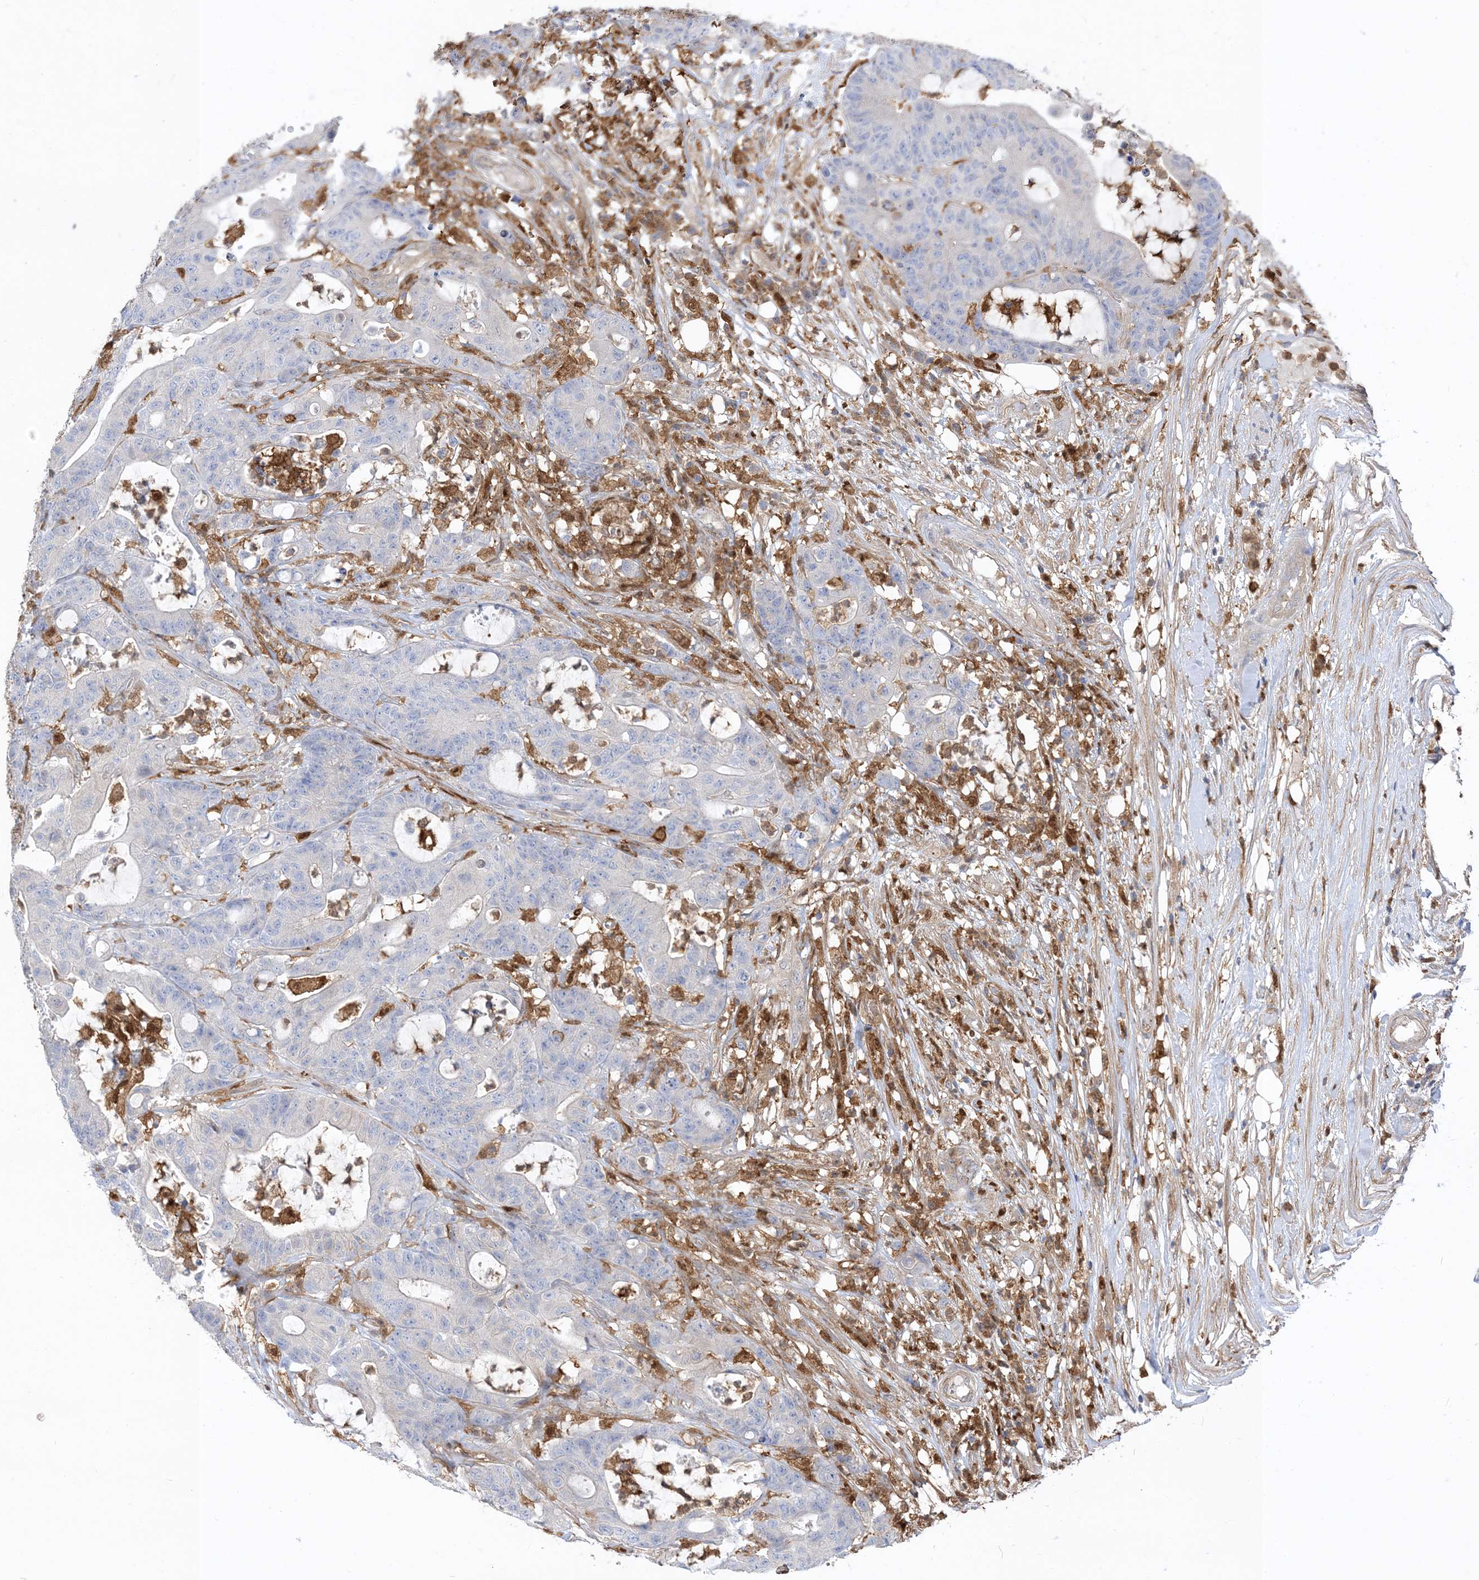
{"staining": {"intensity": "negative", "quantity": "none", "location": "none"}, "tissue": "colorectal cancer", "cell_type": "Tumor cells", "image_type": "cancer", "snomed": [{"axis": "morphology", "description": "Adenocarcinoma, NOS"}, {"axis": "topography", "description": "Colon"}], "caption": "Immunohistochemistry of adenocarcinoma (colorectal) reveals no expression in tumor cells. Nuclei are stained in blue.", "gene": "NAGK", "patient": {"sex": "female", "age": 84}}